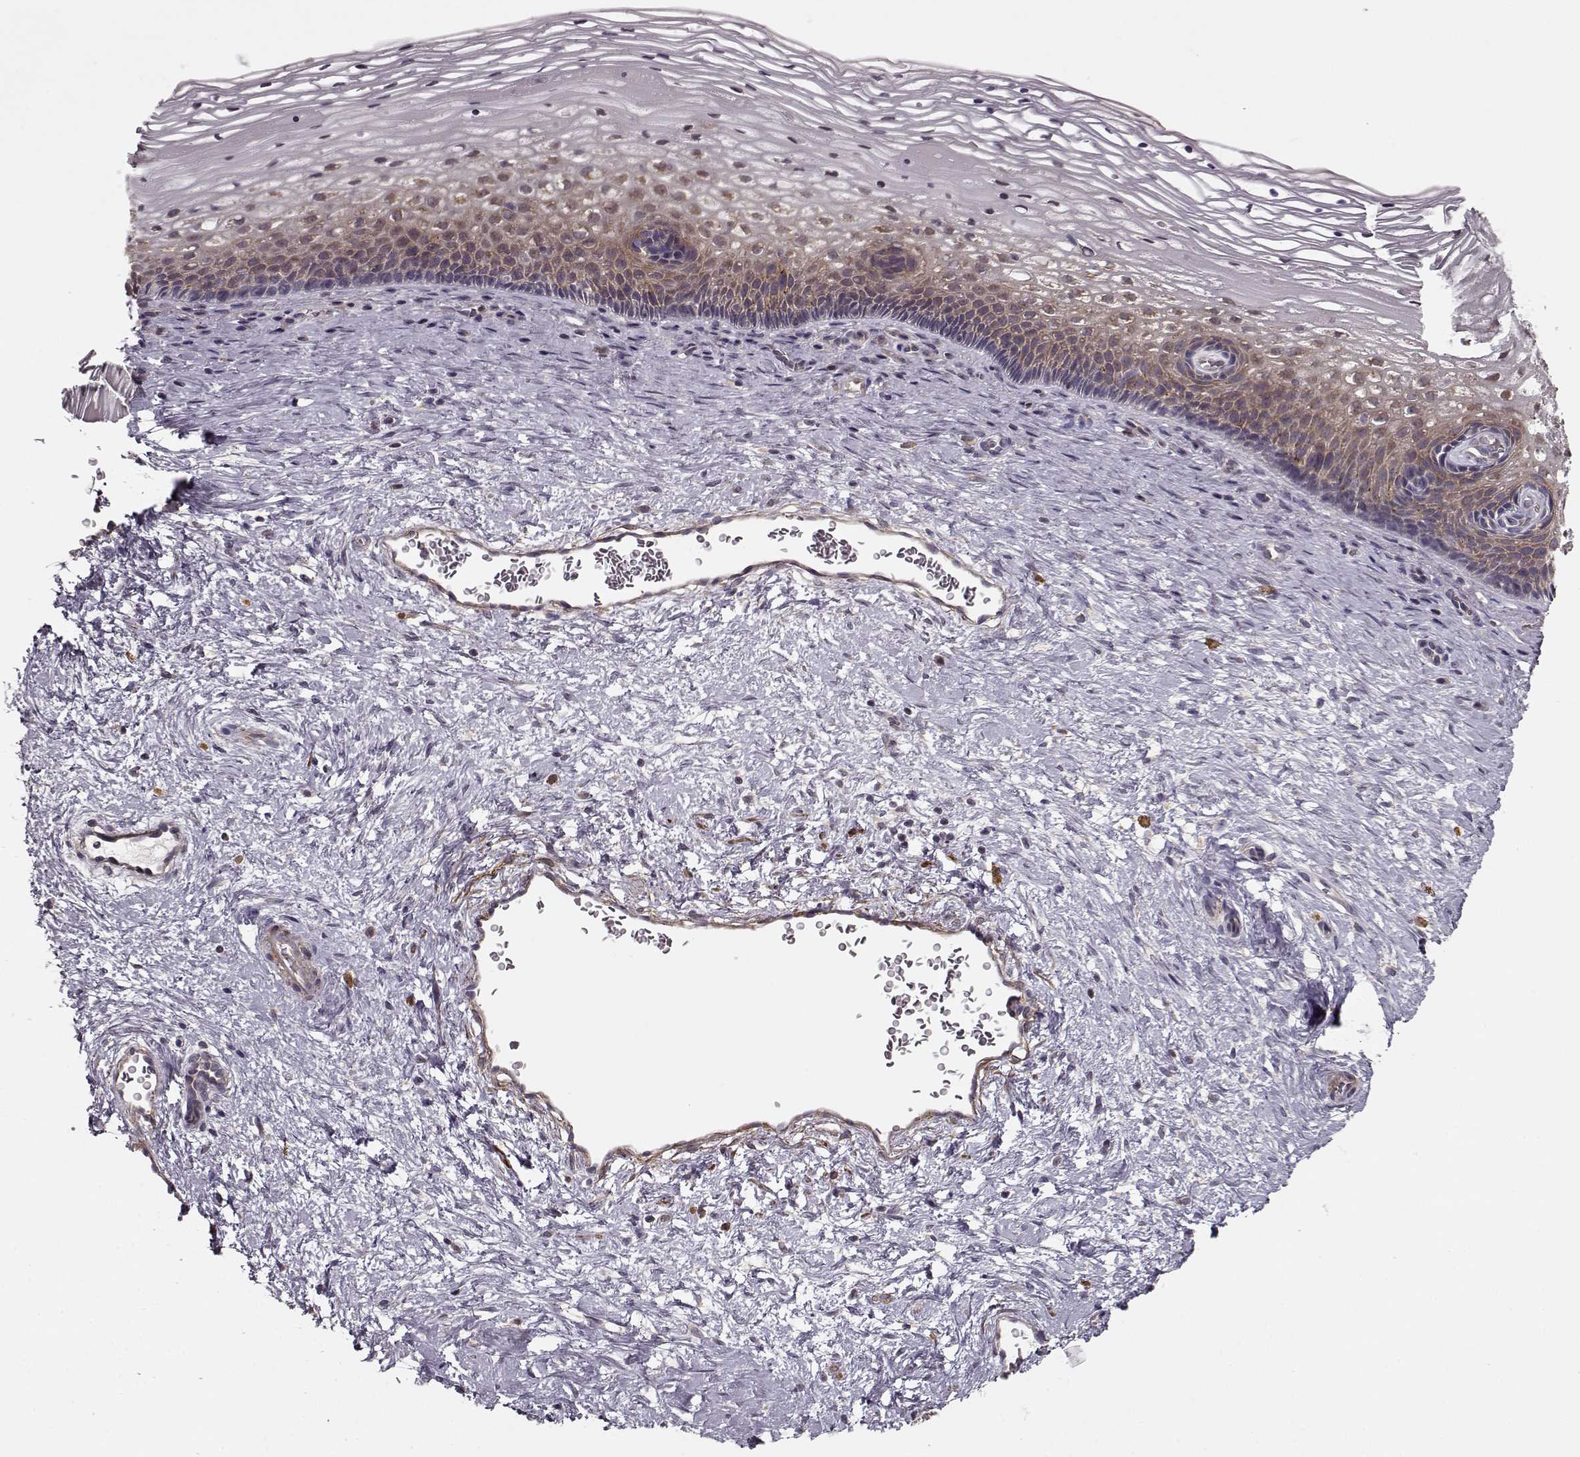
{"staining": {"intensity": "negative", "quantity": "none", "location": "none"}, "tissue": "cervix", "cell_type": "Glandular cells", "image_type": "normal", "snomed": [{"axis": "morphology", "description": "Normal tissue, NOS"}, {"axis": "topography", "description": "Cervix"}], "caption": "IHC micrograph of benign cervix: cervix stained with DAB demonstrates no significant protein expression in glandular cells. (Immunohistochemistry (ihc), brightfield microscopy, high magnification).", "gene": "SLAIN2", "patient": {"sex": "female", "age": 34}}